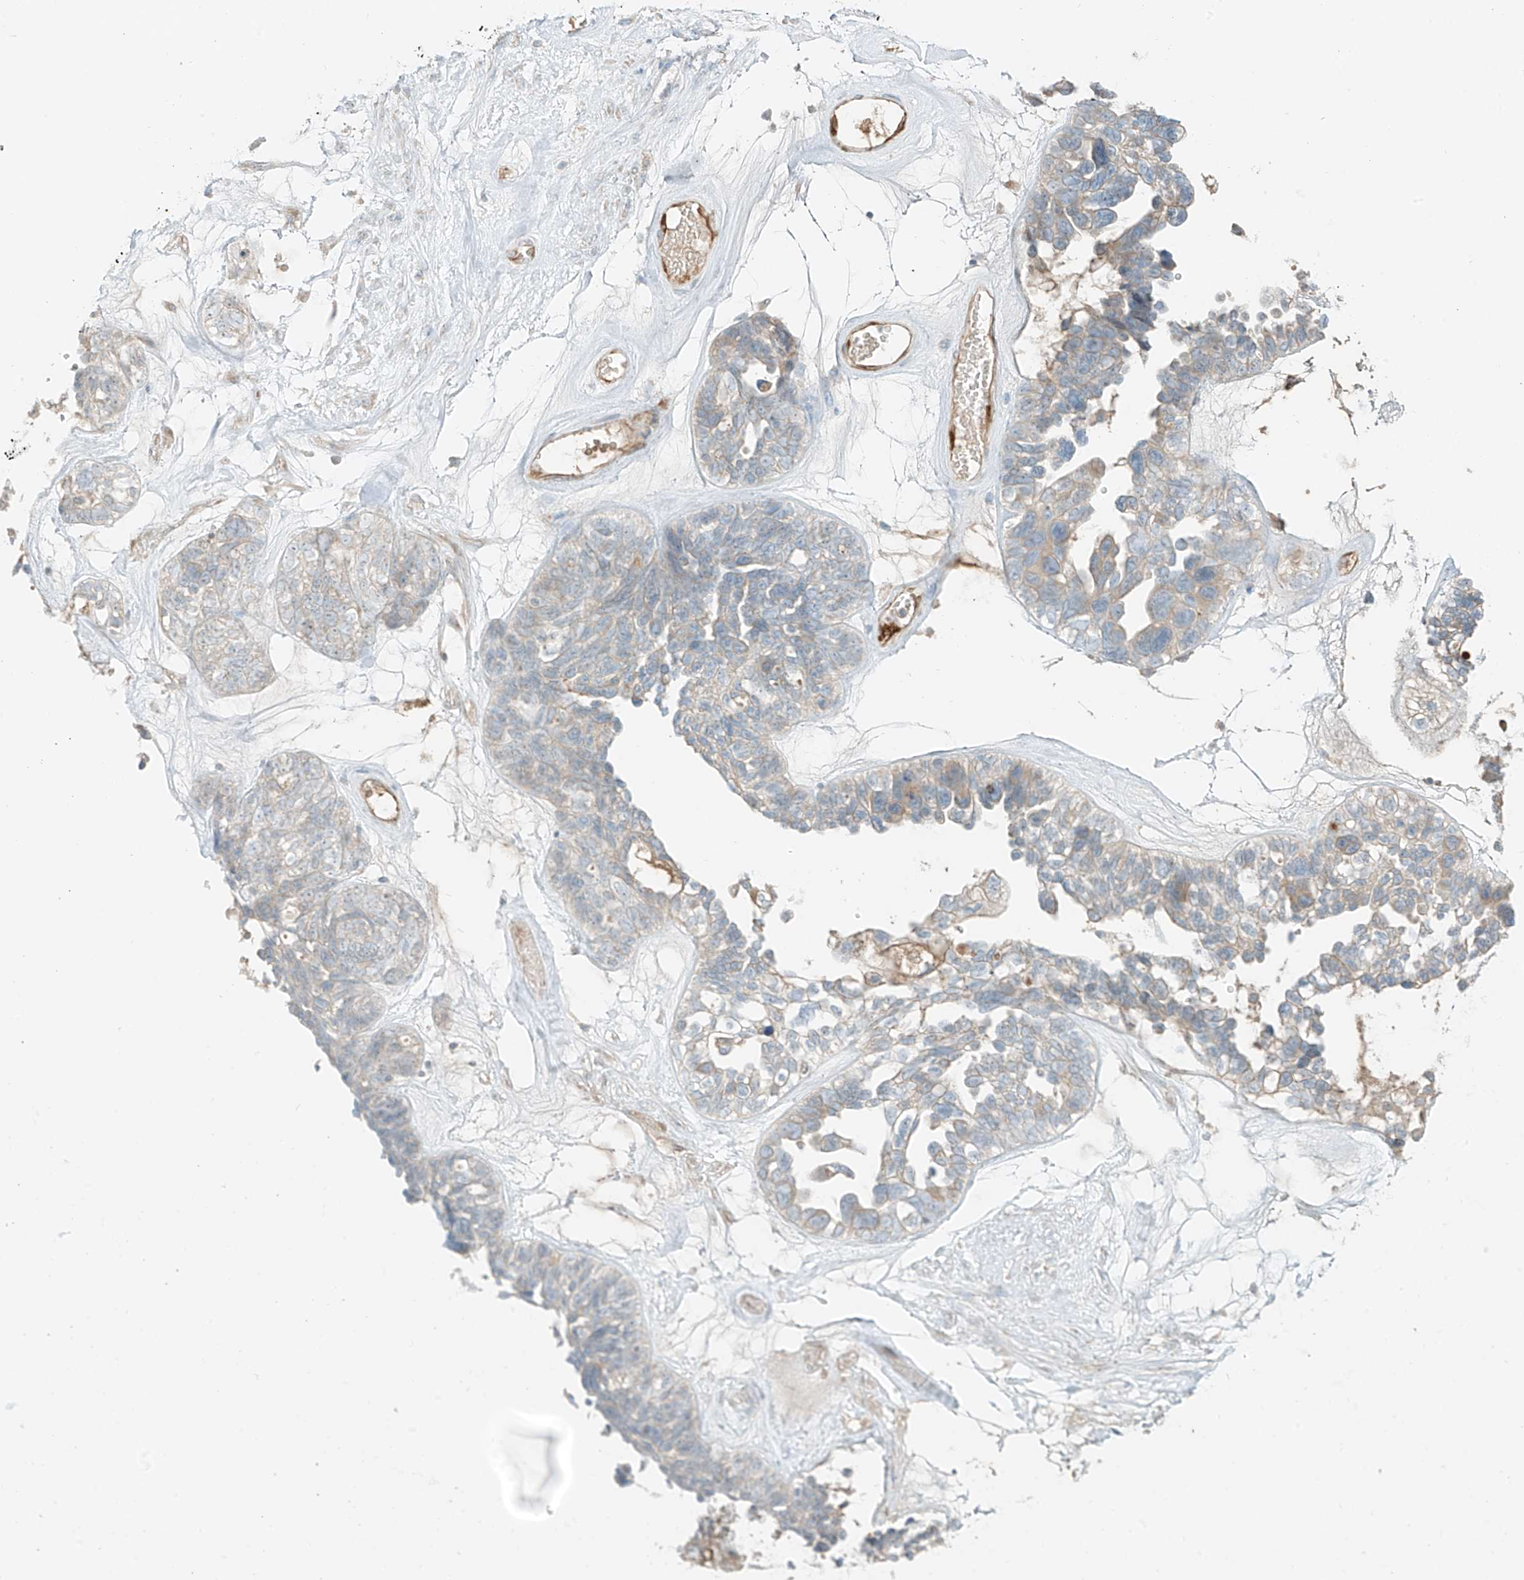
{"staining": {"intensity": "negative", "quantity": "none", "location": "none"}, "tissue": "ovarian cancer", "cell_type": "Tumor cells", "image_type": "cancer", "snomed": [{"axis": "morphology", "description": "Cystadenocarcinoma, serous, NOS"}, {"axis": "topography", "description": "Ovary"}], "caption": "Immunohistochemistry image of neoplastic tissue: human ovarian serous cystadenocarcinoma stained with DAB (3,3'-diaminobenzidine) exhibits no significant protein positivity in tumor cells.", "gene": "FSTL1", "patient": {"sex": "female", "age": 79}}